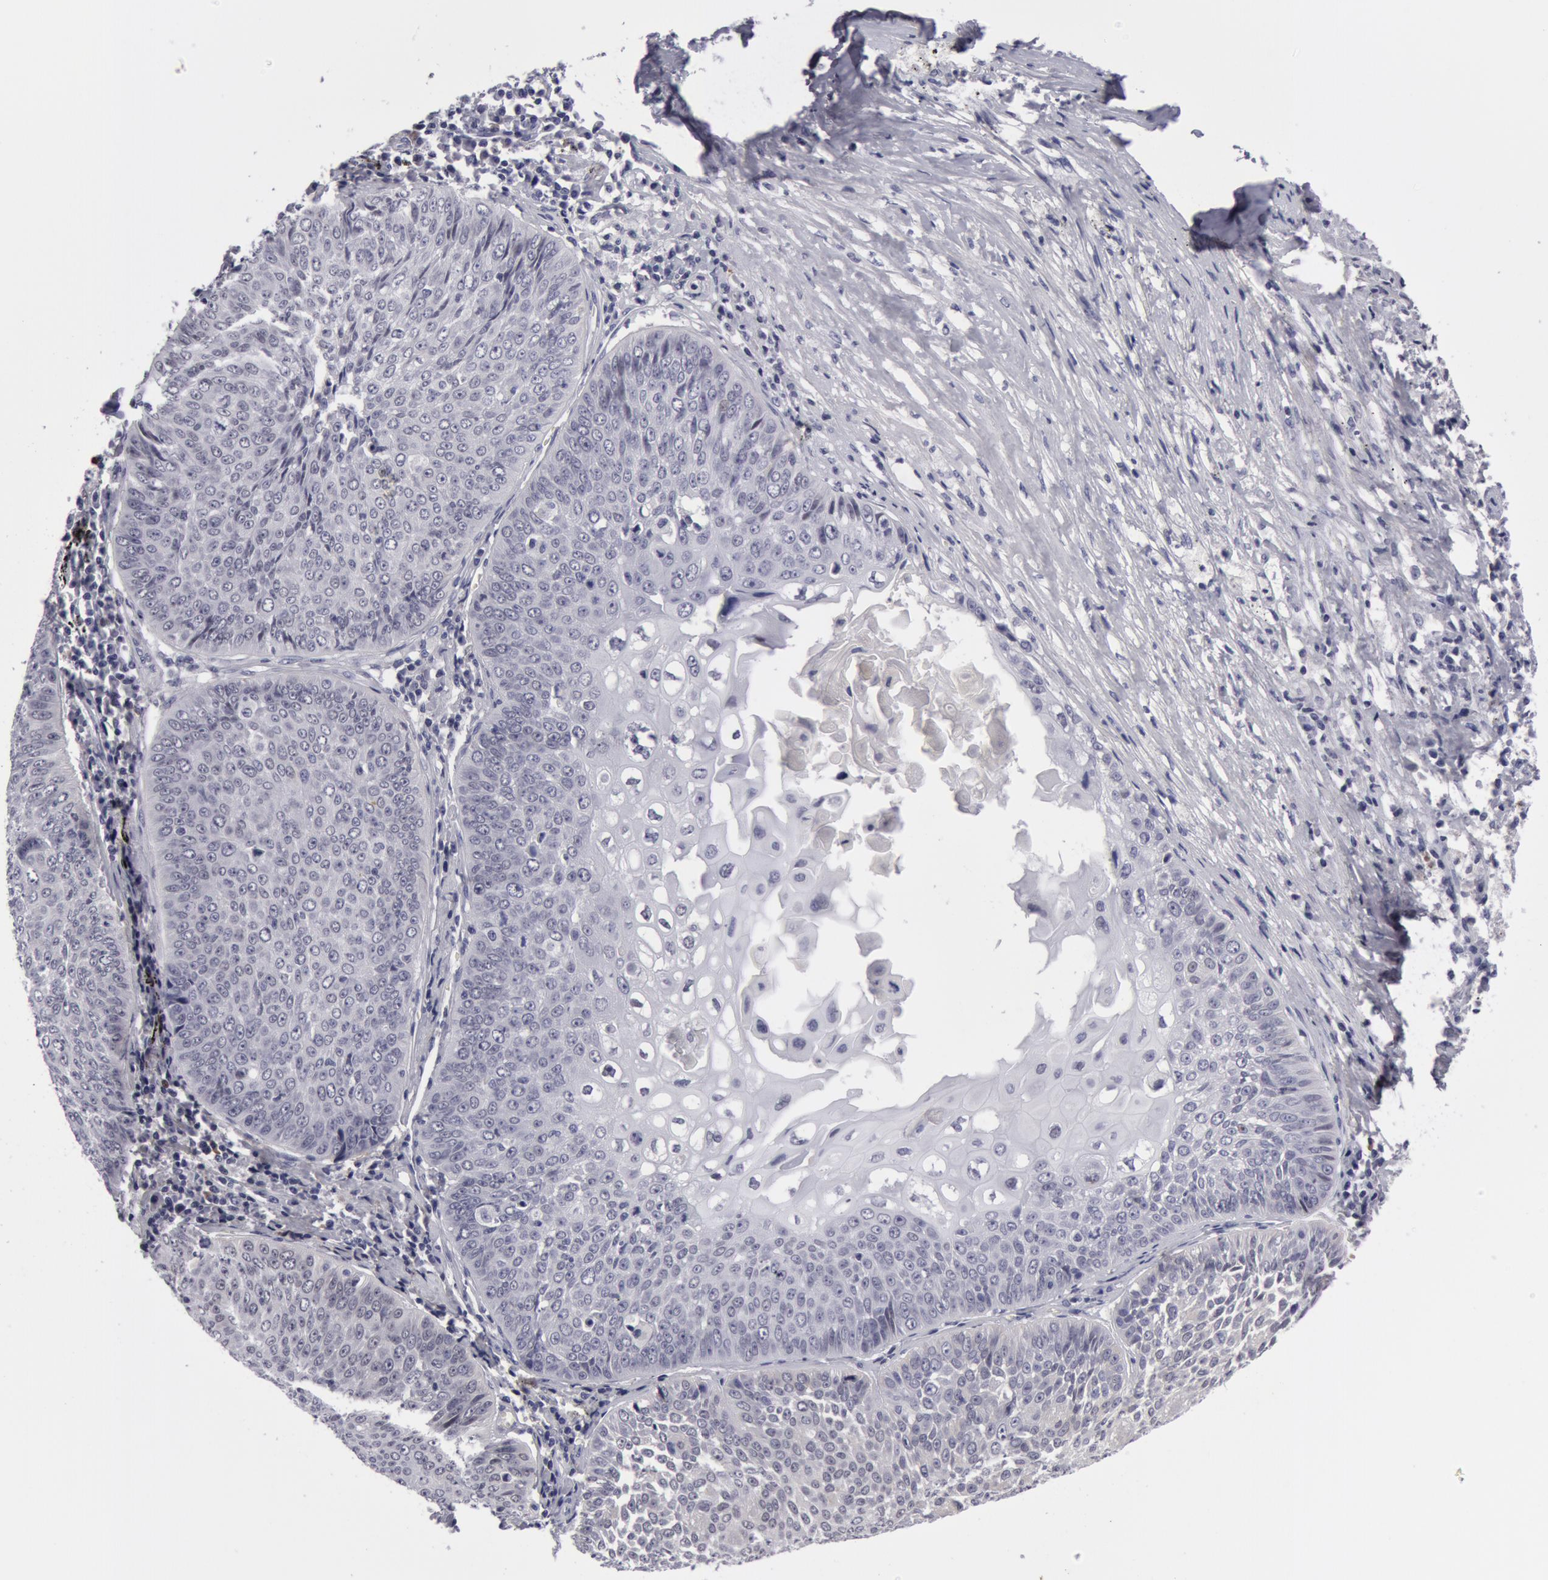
{"staining": {"intensity": "negative", "quantity": "none", "location": "none"}, "tissue": "lung cancer", "cell_type": "Tumor cells", "image_type": "cancer", "snomed": [{"axis": "morphology", "description": "Adenocarcinoma, NOS"}, {"axis": "topography", "description": "Lung"}], "caption": "DAB (3,3'-diaminobenzidine) immunohistochemical staining of human lung cancer exhibits no significant expression in tumor cells.", "gene": "NLGN4X", "patient": {"sex": "male", "age": 60}}